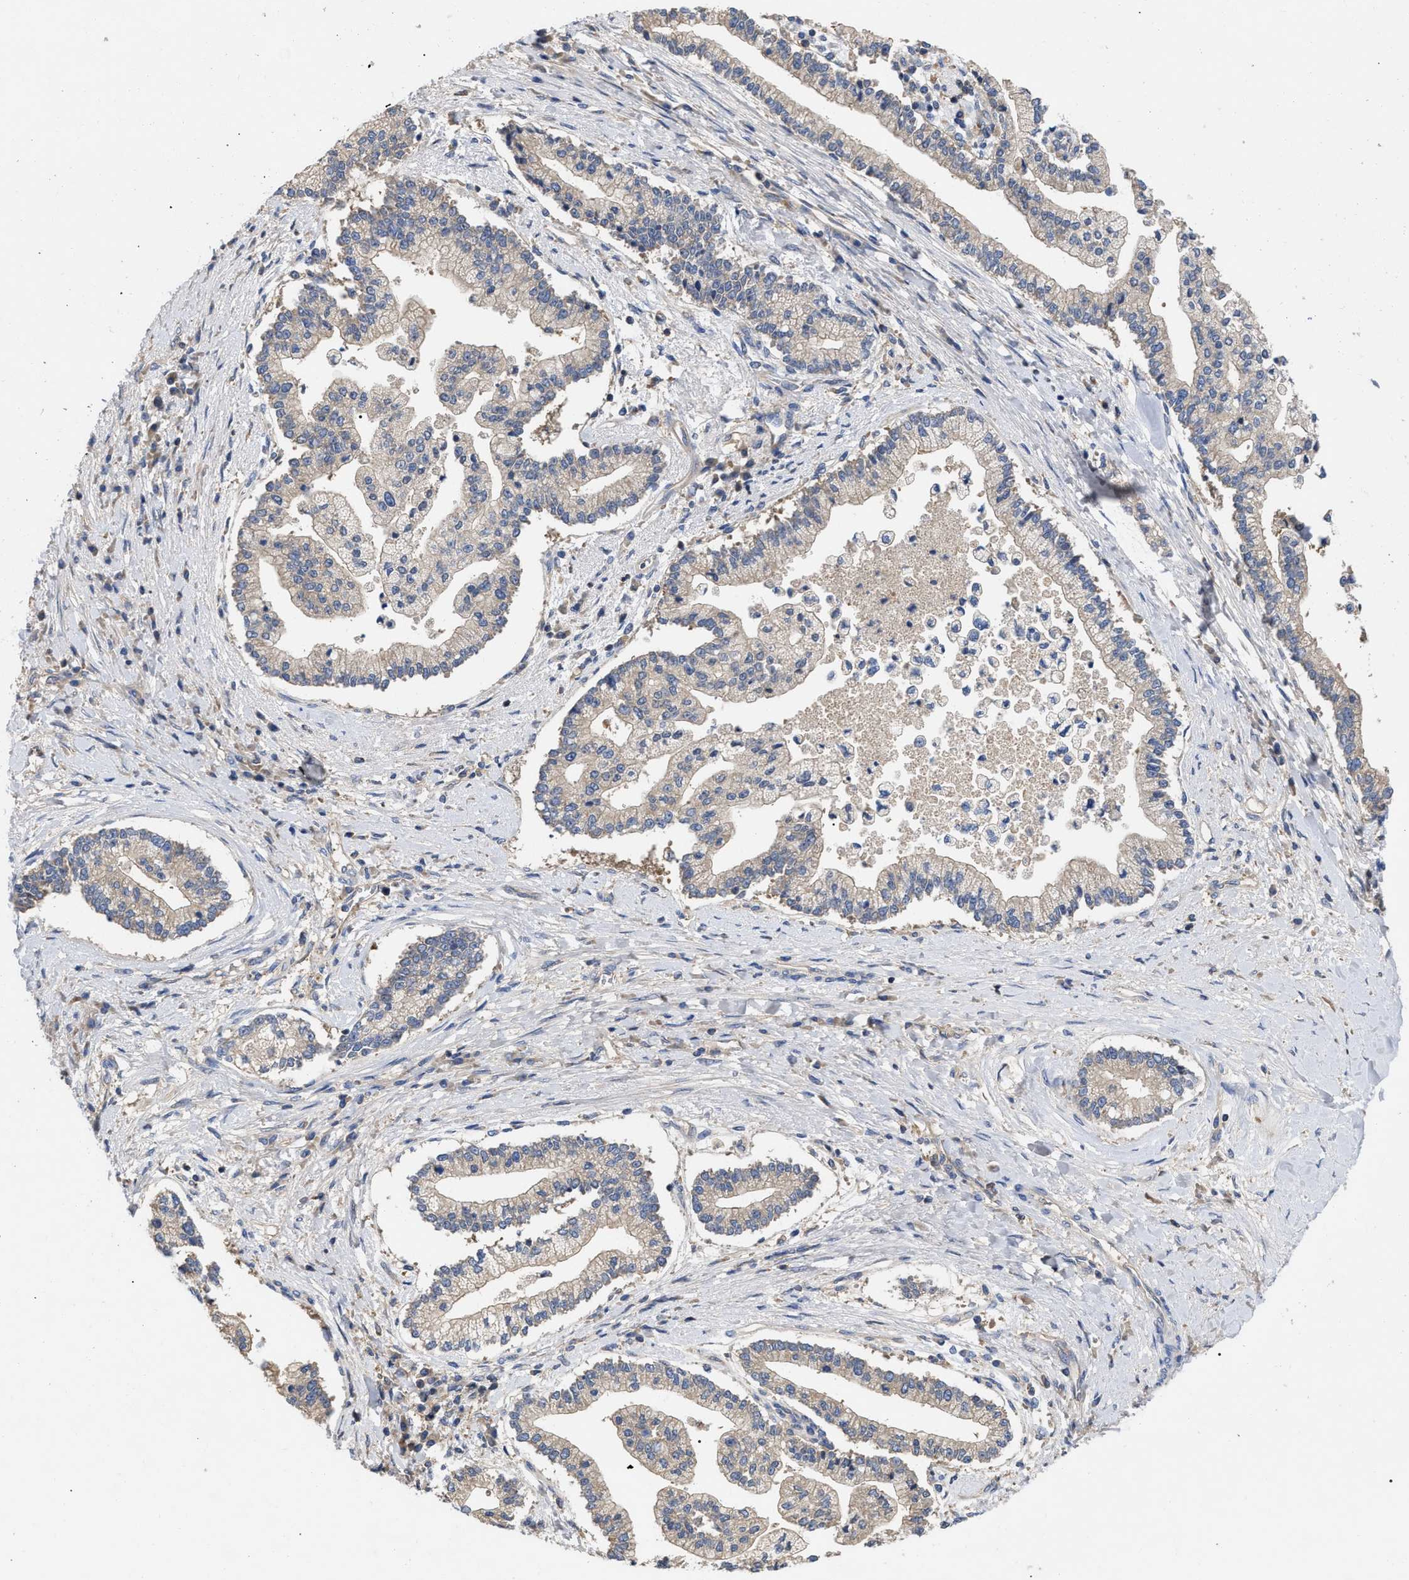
{"staining": {"intensity": "negative", "quantity": "none", "location": "none"}, "tissue": "liver cancer", "cell_type": "Tumor cells", "image_type": "cancer", "snomed": [{"axis": "morphology", "description": "Cholangiocarcinoma"}, {"axis": "topography", "description": "Liver"}], "caption": "High magnification brightfield microscopy of liver cancer (cholangiocarcinoma) stained with DAB (3,3'-diaminobenzidine) (brown) and counterstained with hematoxylin (blue): tumor cells show no significant positivity. The staining is performed using DAB (3,3'-diaminobenzidine) brown chromogen with nuclei counter-stained in using hematoxylin.", "gene": "RAP1GDS1", "patient": {"sex": "male", "age": 50}}